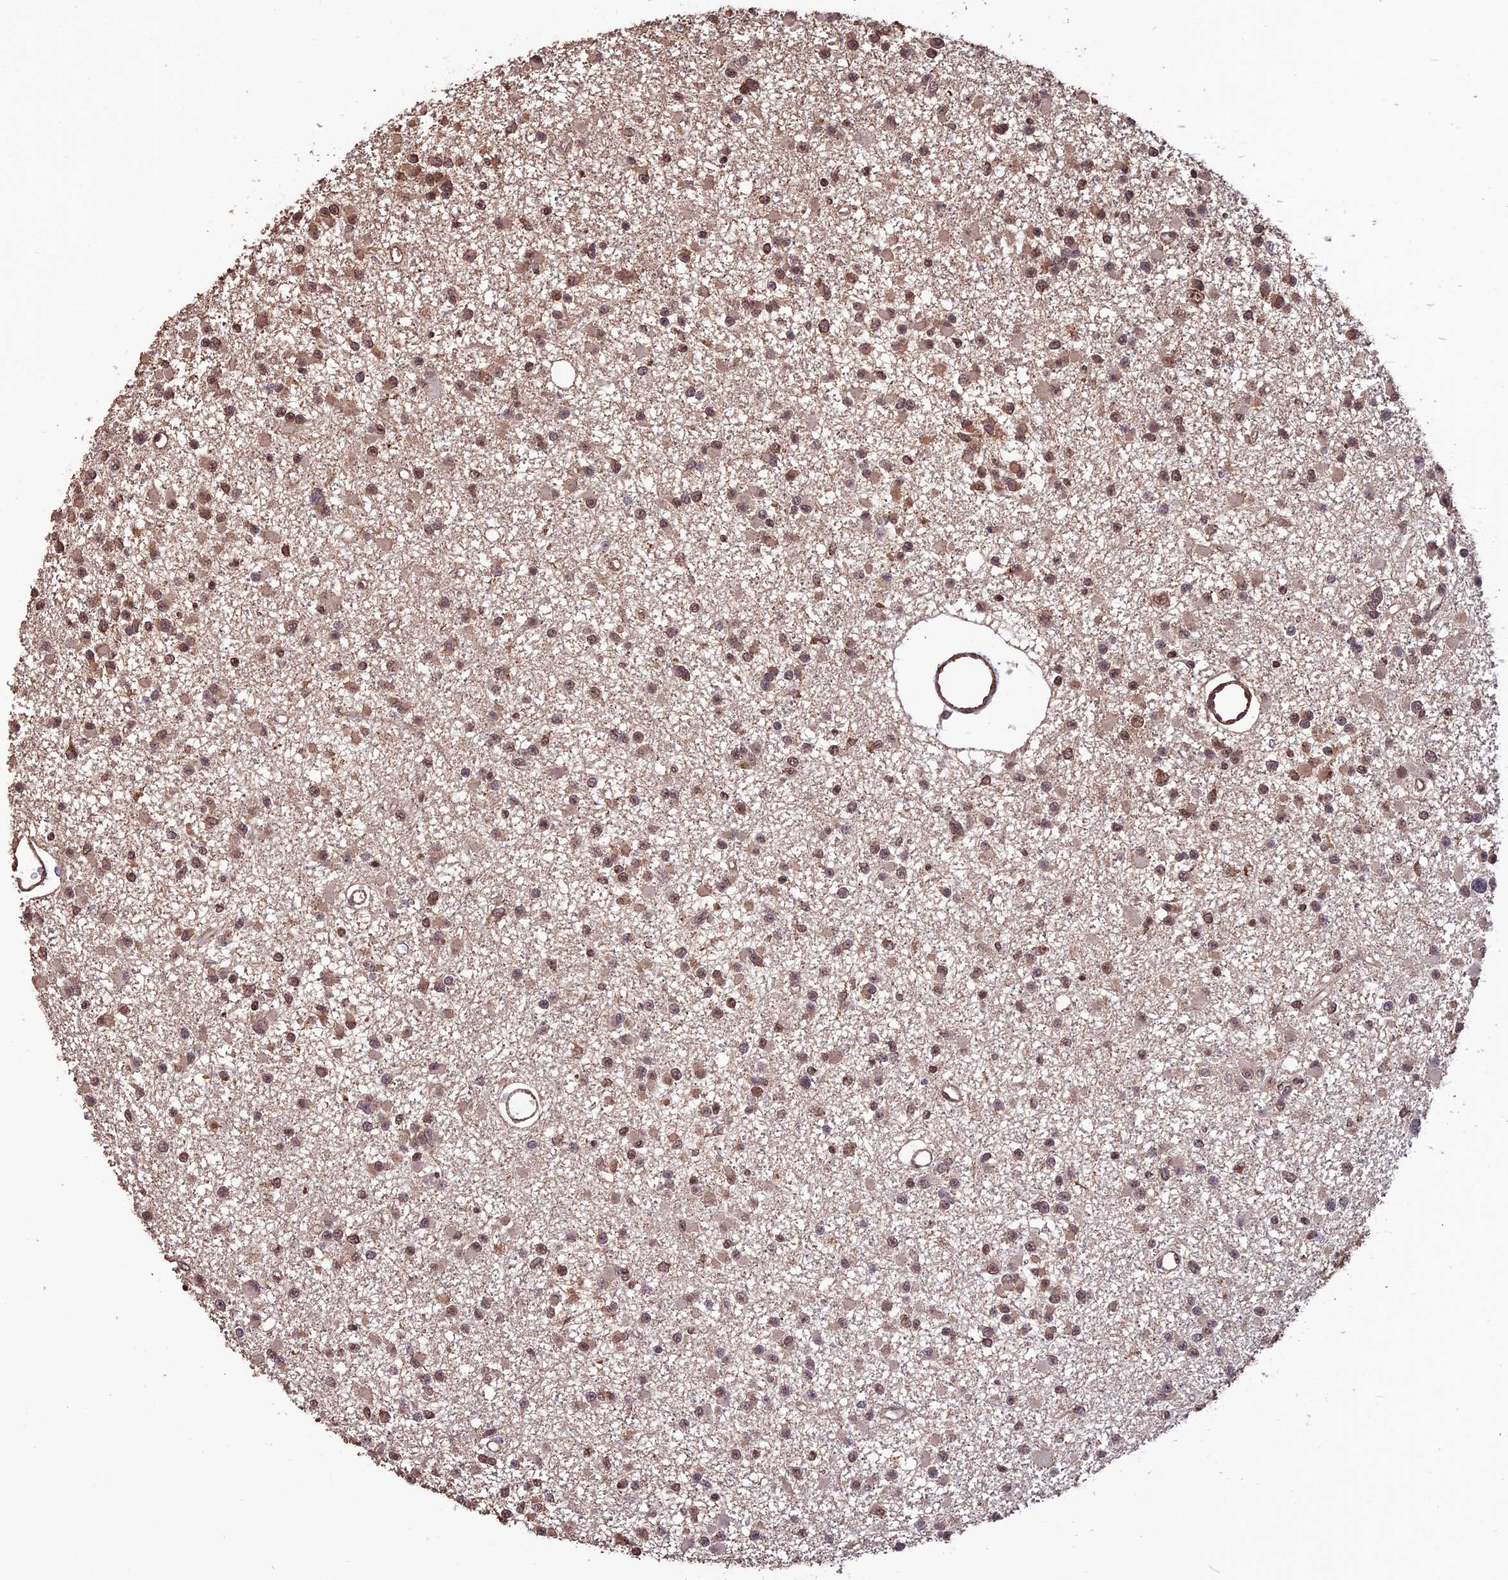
{"staining": {"intensity": "moderate", "quantity": ">75%", "location": "nuclear"}, "tissue": "glioma", "cell_type": "Tumor cells", "image_type": "cancer", "snomed": [{"axis": "morphology", "description": "Glioma, malignant, Low grade"}, {"axis": "topography", "description": "Brain"}], "caption": "An IHC image of neoplastic tissue is shown. Protein staining in brown highlights moderate nuclear positivity in glioma within tumor cells.", "gene": "CABIN1", "patient": {"sex": "female", "age": 22}}